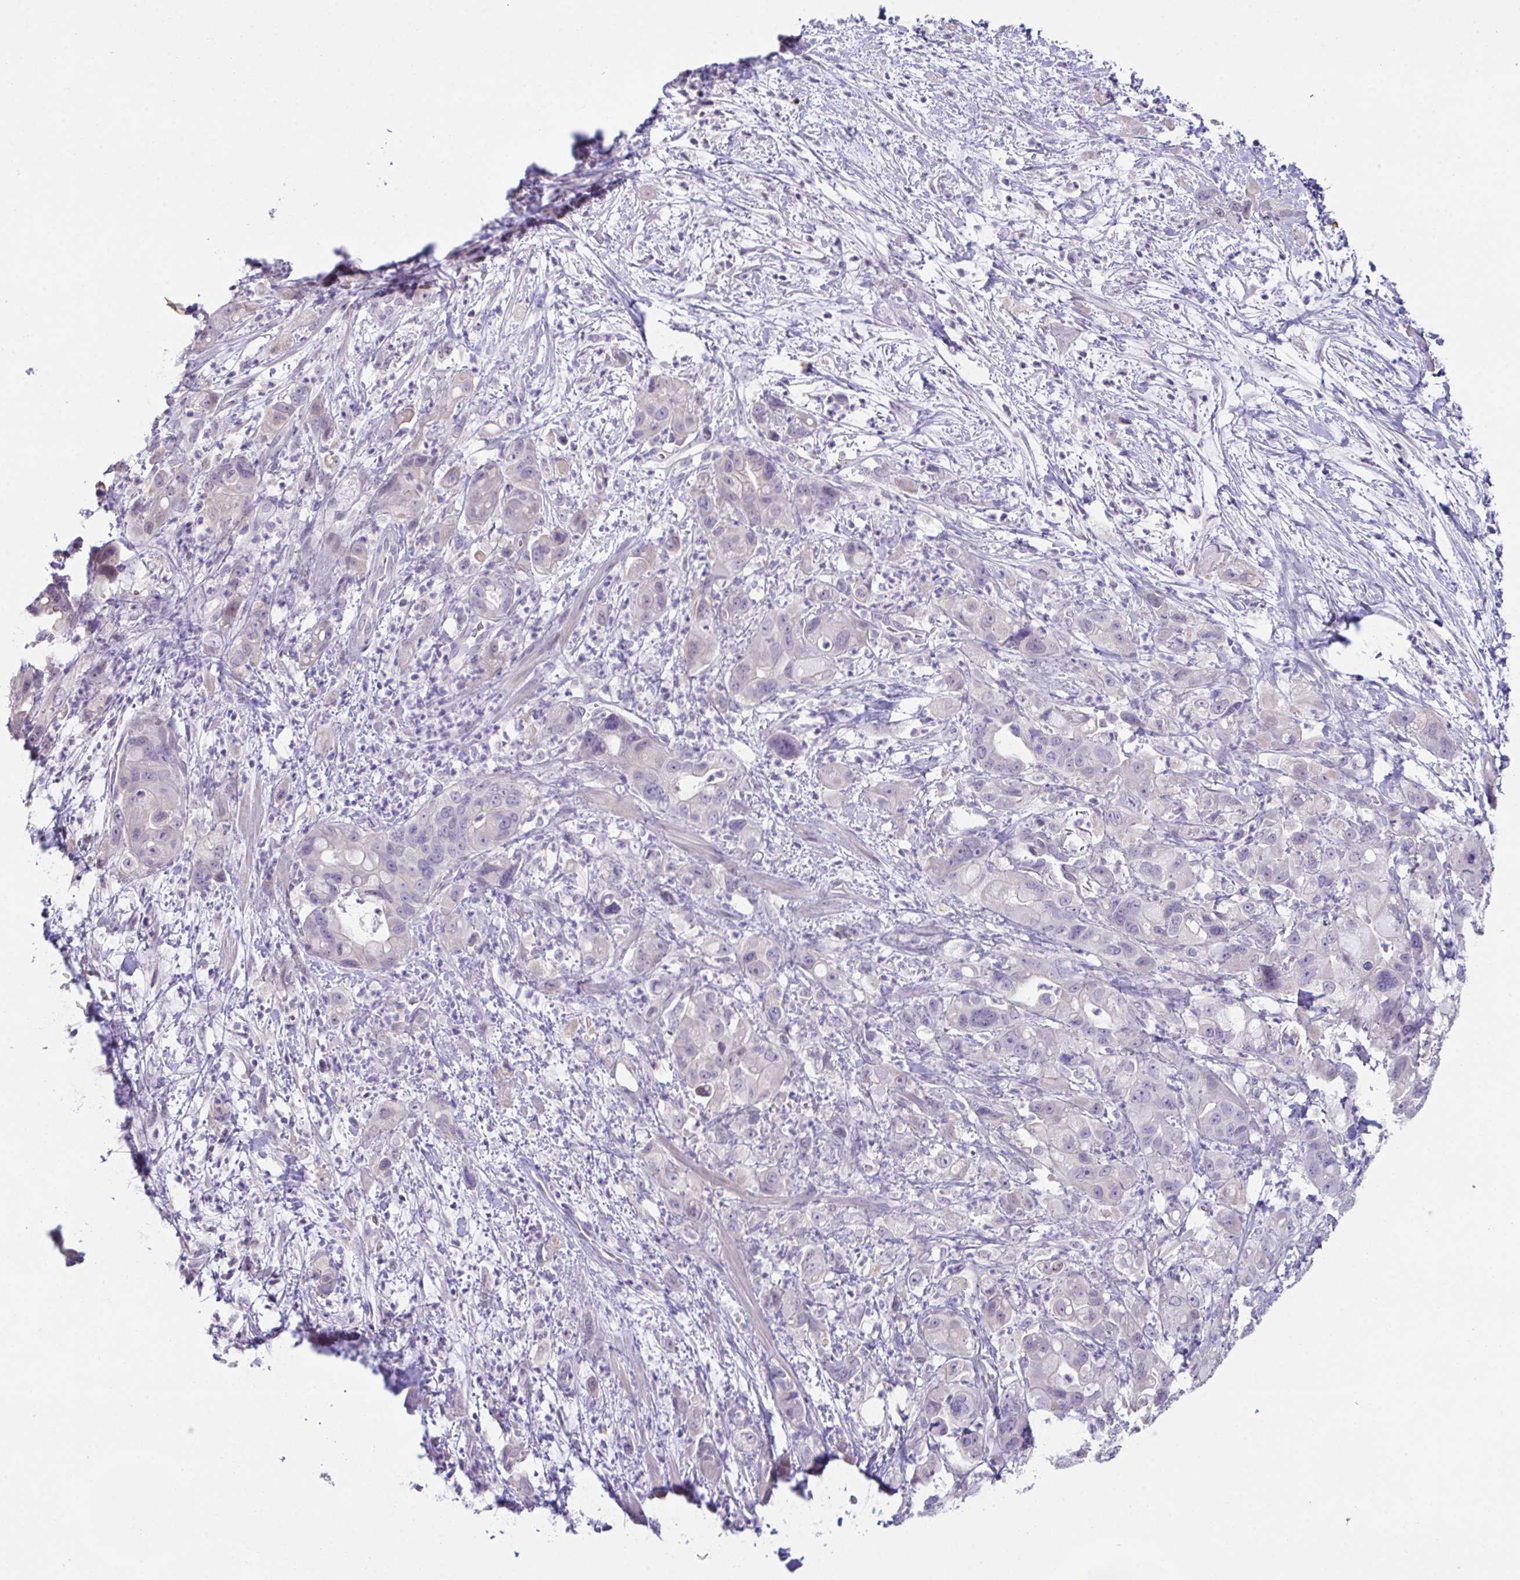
{"staining": {"intensity": "negative", "quantity": "none", "location": "none"}, "tissue": "pancreatic cancer", "cell_type": "Tumor cells", "image_type": "cancer", "snomed": [{"axis": "morphology", "description": "Adenocarcinoma, NOS"}, {"axis": "topography", "description": "Pancreas"}], "caption": "This is an immunohistochemistry (IHC) photomicrograph of human adenocarcinoma (pancreatic). There is no positivity in tumor cells.", "gene": "ATP6V0D2", "patient": {"sex": "male", "age": 68}}